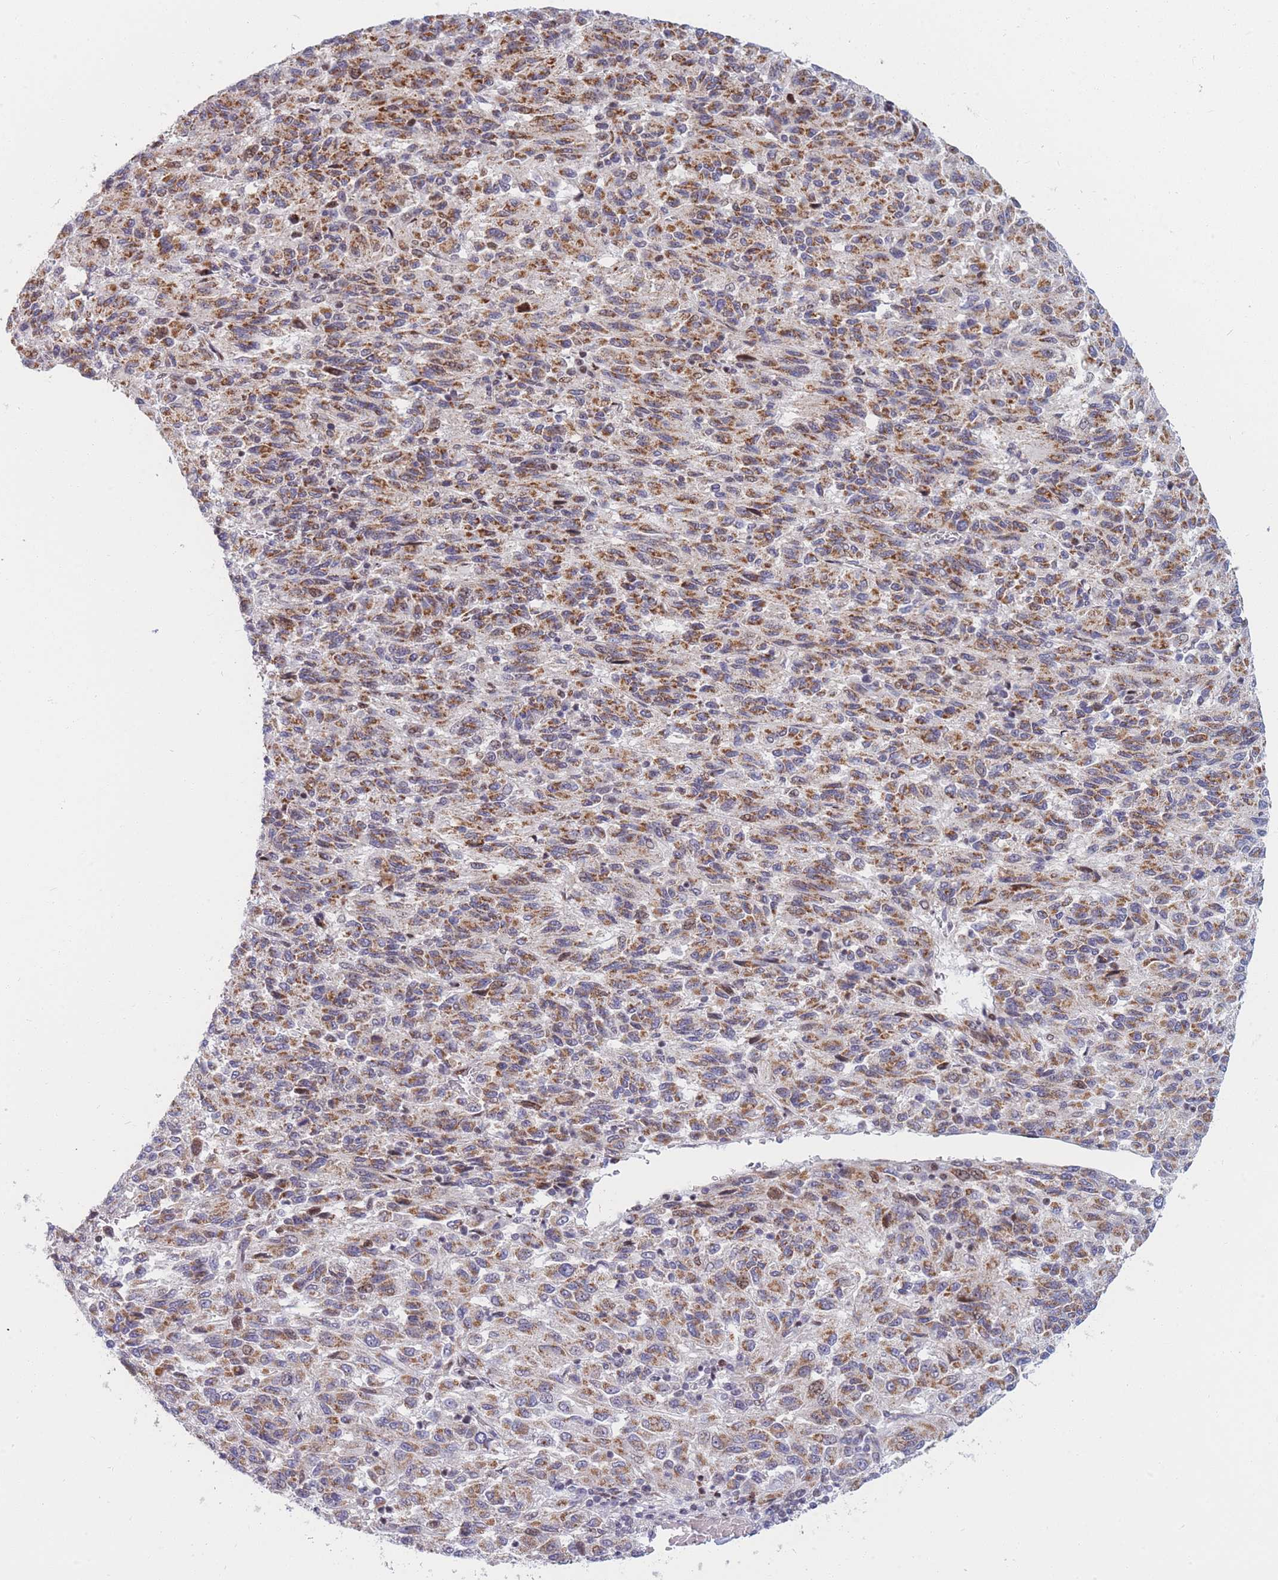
{"staining": {"intensity": "moderate", "quantity": ">75%", "location": "cytoplasmic/membranous"}, "tissue": "melanoma", "cell_type": "Tumor cells", "image_type": "cancer", "snomed": [{"axis": "morphology", "description": "Malignant melanoma, Metastatic site"}, {"axis": "topography", "description": "Lung"}], "caption": "High-power microscopy captured an immunohistochemistry (IHC) histopathology image of melanoma, revealing moderate cytoplasmic/membranous expression in approximately >75% of tumor cells.", "gene": "MOB4", "patient": {"sex": "male", "age": 64}}